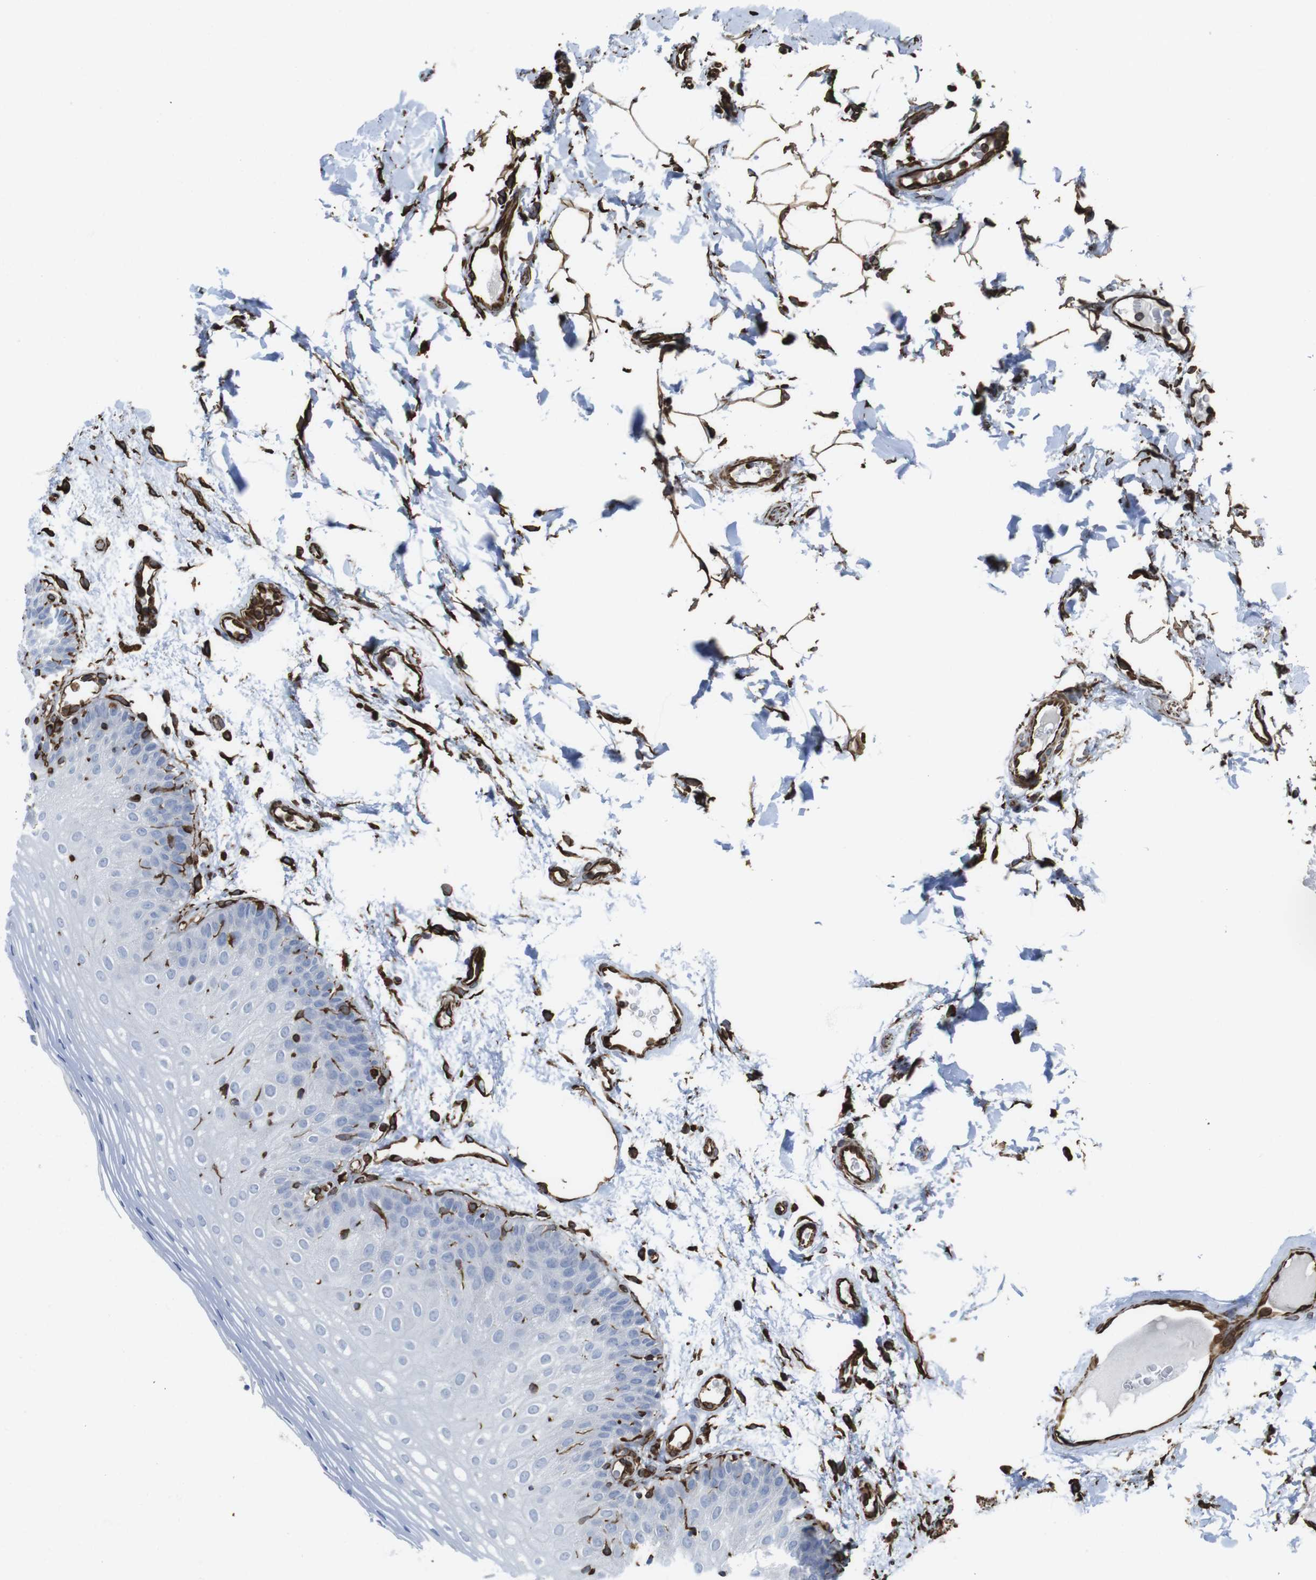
{"staining": {"intensity": "negative", "quantity": "none", "location": "none"}, "tissue": "oral mucosa", "cell_type": "Squamous epithelial cells", "image_type": "normal", "snomed": [{"axis": "morphology", "description": "Normal tissue, NOS"}, {"axis": "morphology", "description": "Squamous cell carcinoma, NOS"}, {"axis": "topography", "description": "Skeletal muscle"}, {"axis": "topography", "description": "Oral tissue"}], "caption": "The image displays no significant expression in squamous epithelial cells of oral mucosa.", "gene": "RALGPS1", "patient": {"sex": "male", "age": 71}}